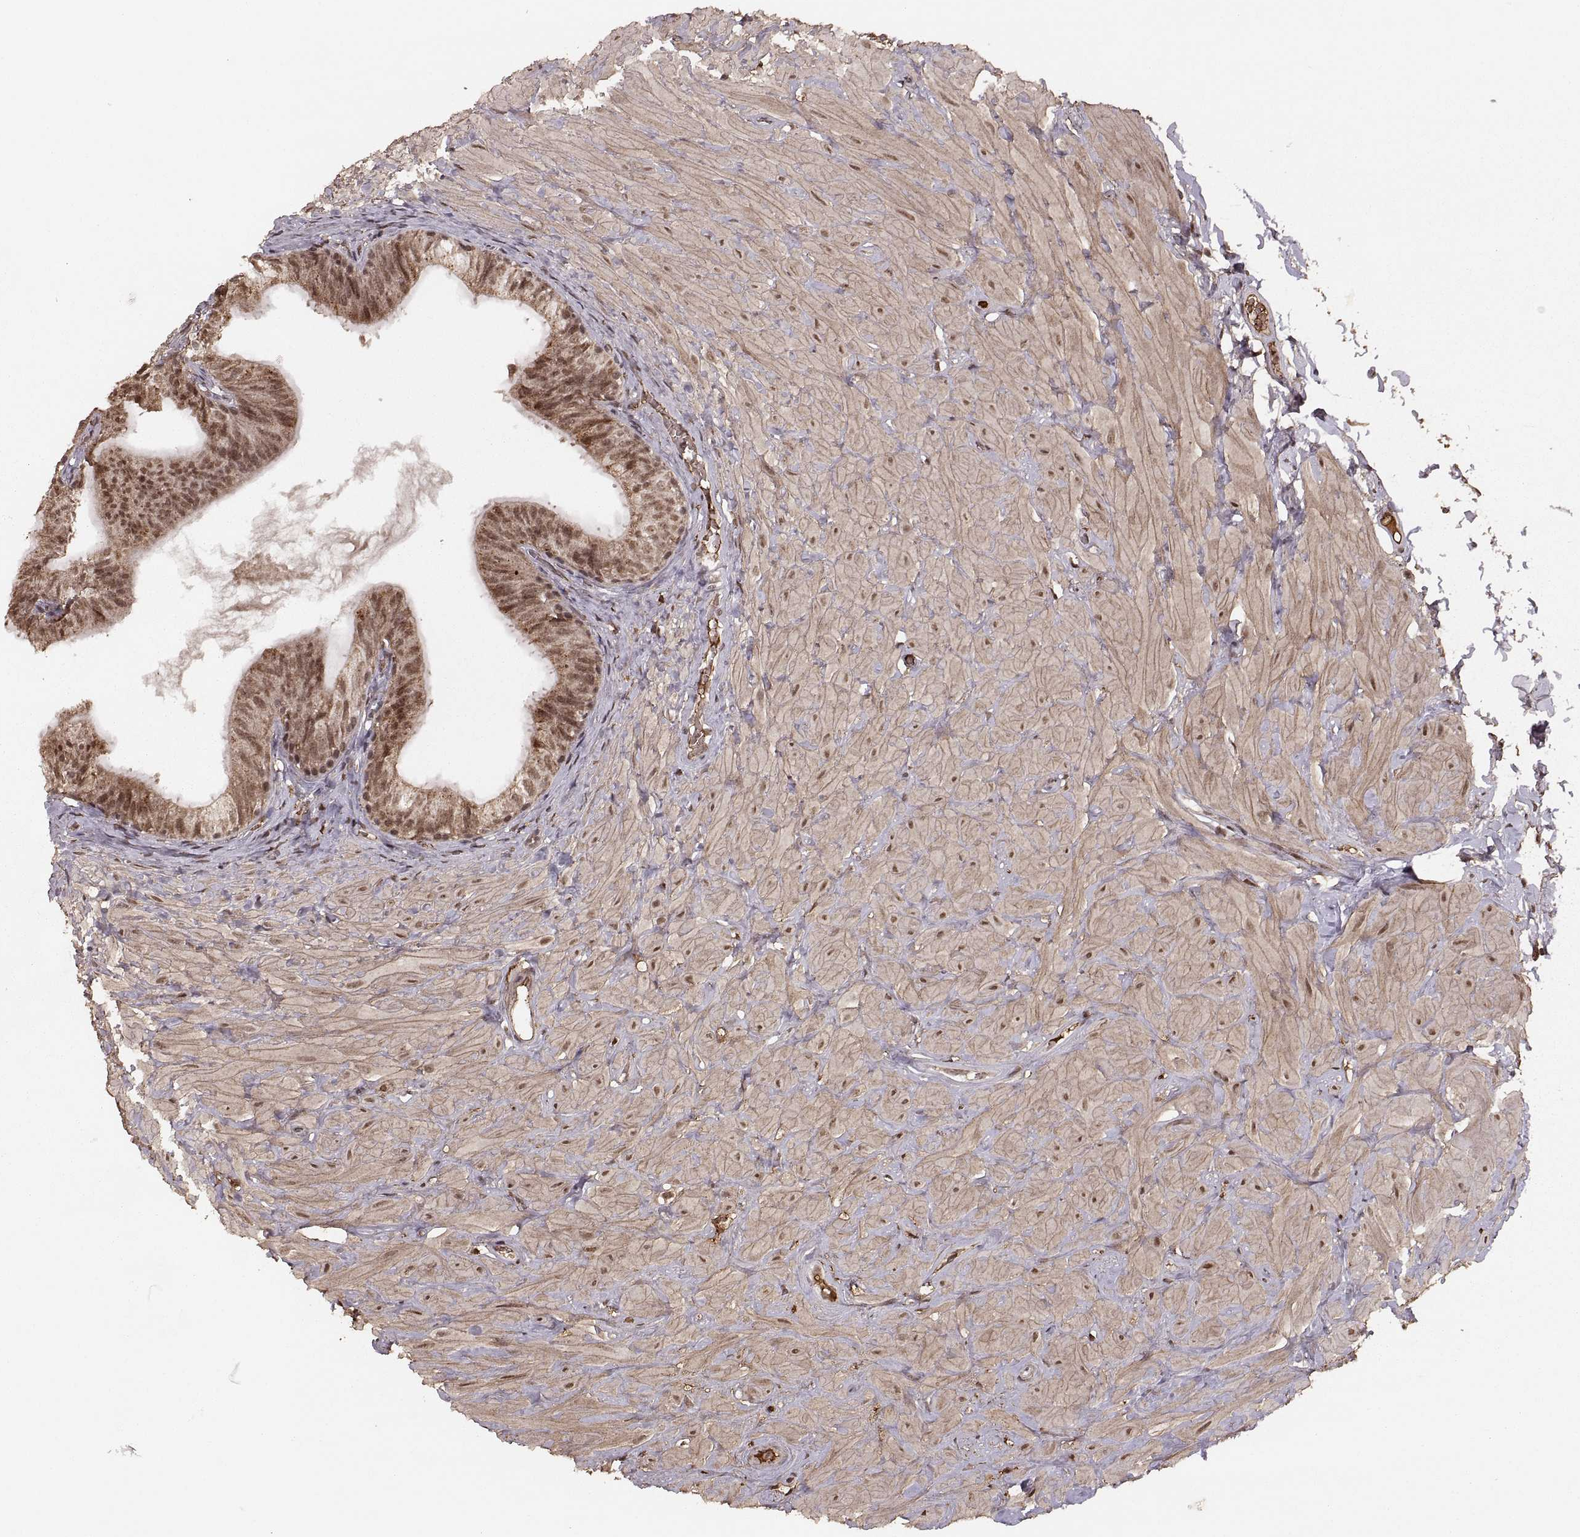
{"staining": {"intensity": "moderate", "quantity": ">75%", "location": "cytoplasmic/membranous,nuclear"}, "tissue": "epididymis", "cell_type": "Glandular cells", "image_type": "normal", "snomed": [{"axis": "morphology", "description": "Normal tissue, NOS"}, {"axis": "topography", "description": "Epididymis"}, {"axis": "topography", "description": "Vas deferens"}], "caption": "This micrograph displays immunohistochemistry staining of normal human epididymis, with medium moderate cytoplasmic/membranous,nuclear positivity in about >75% of glandular cells.", "gene": "RFT1", "patient": {"sex": "male", "age": 23}}